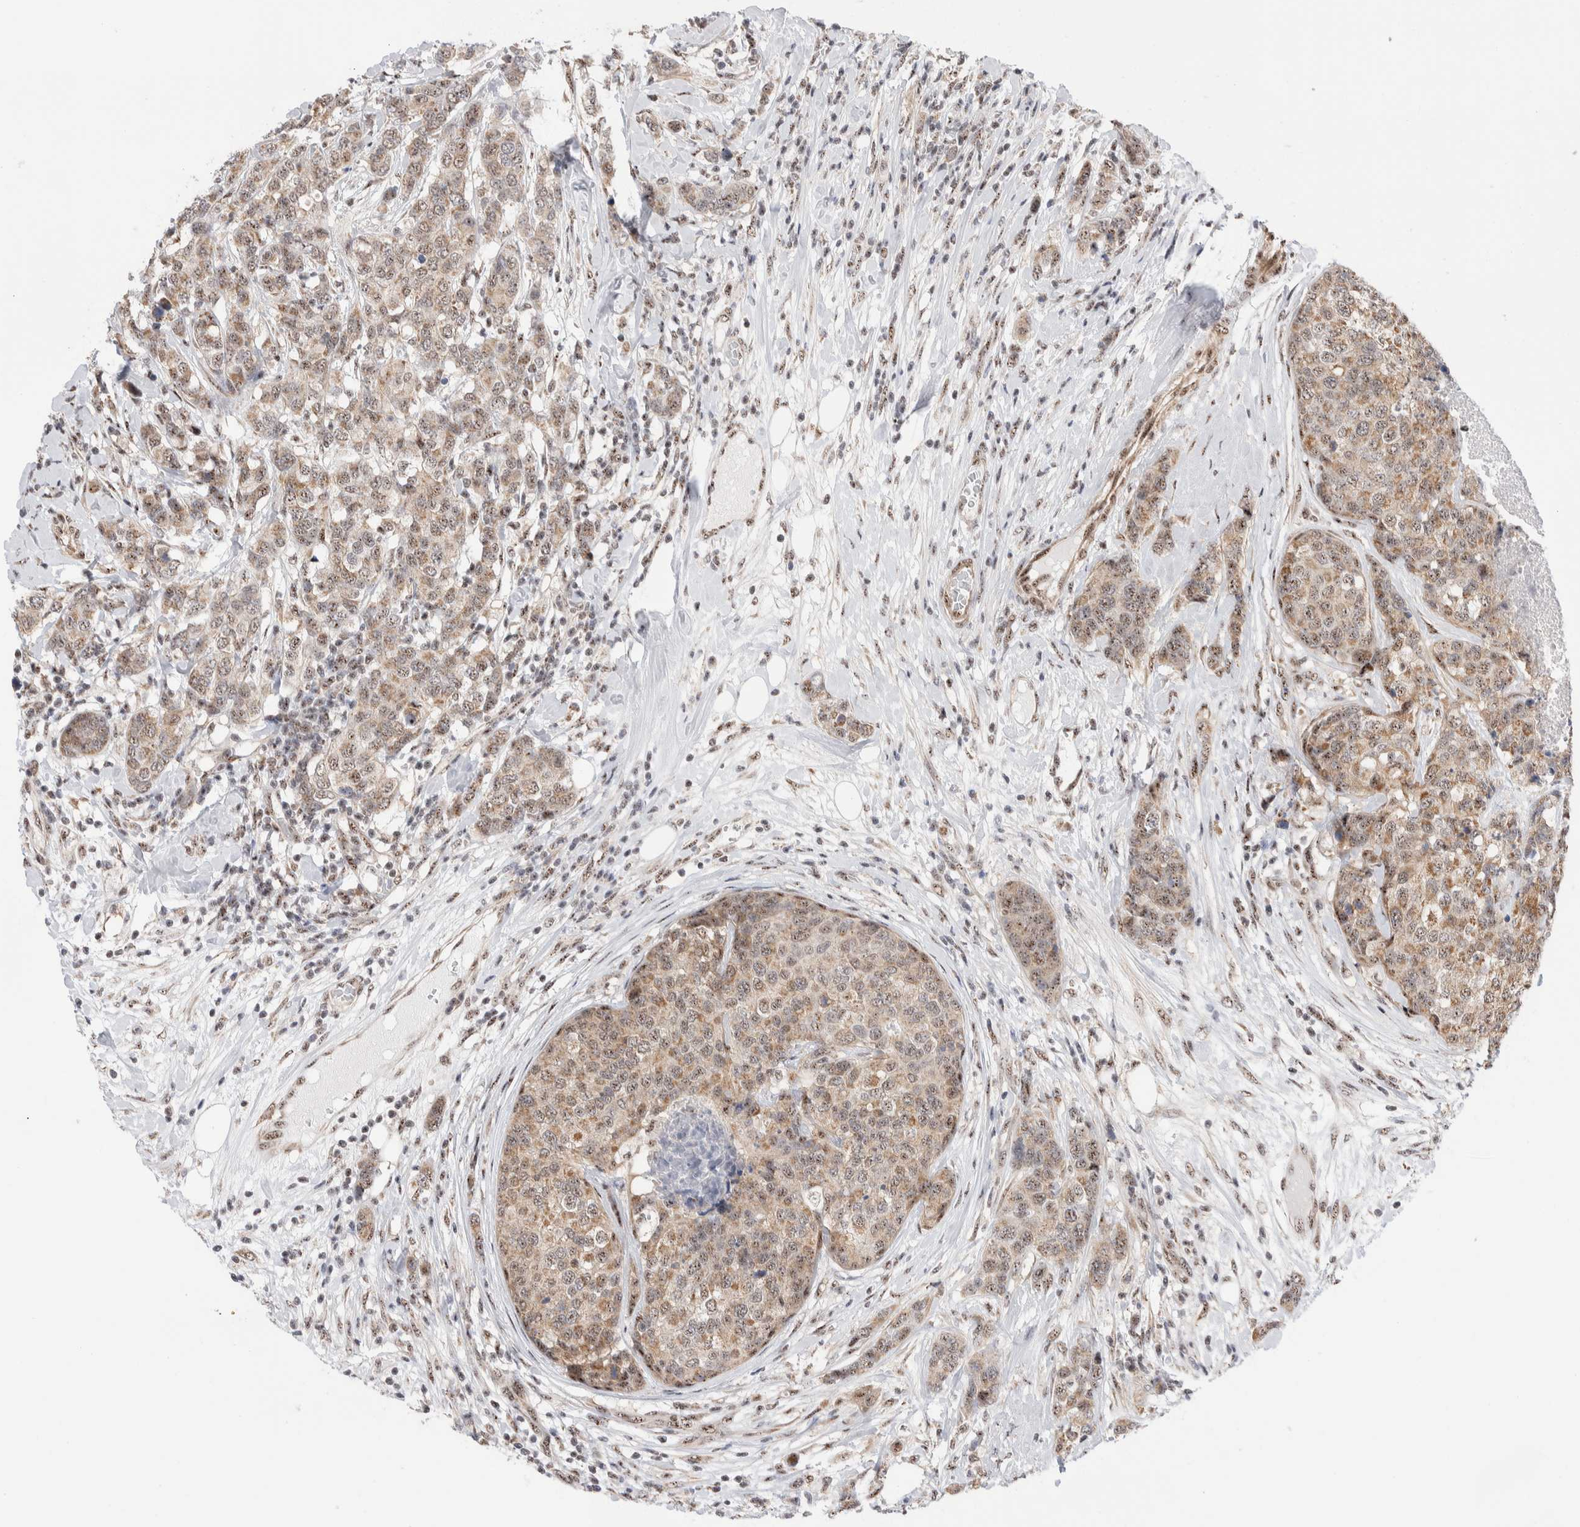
{"staining": {"intensity": "moderate", "quantity": "25%-75%", "location": "cytoplasmic/membranous,nuclear"}, "tissue": "breast cancer", "cell_type": "Tumor cells", "image_type": "cancer", "snomed": [{"axis": "morphology", "description": "Lobular carcinoma"}, {"axis": "topography", "description": "Breast"}], "caption": "Brown immunohistochemical staining in human breast cancer exhibits moderate cytoplasmic/membranous and nuclear positivity in approximately 25%-75% of tumor cells.", "gene": "ZNF695", "patient": {"sex": "female", "age": 59}}